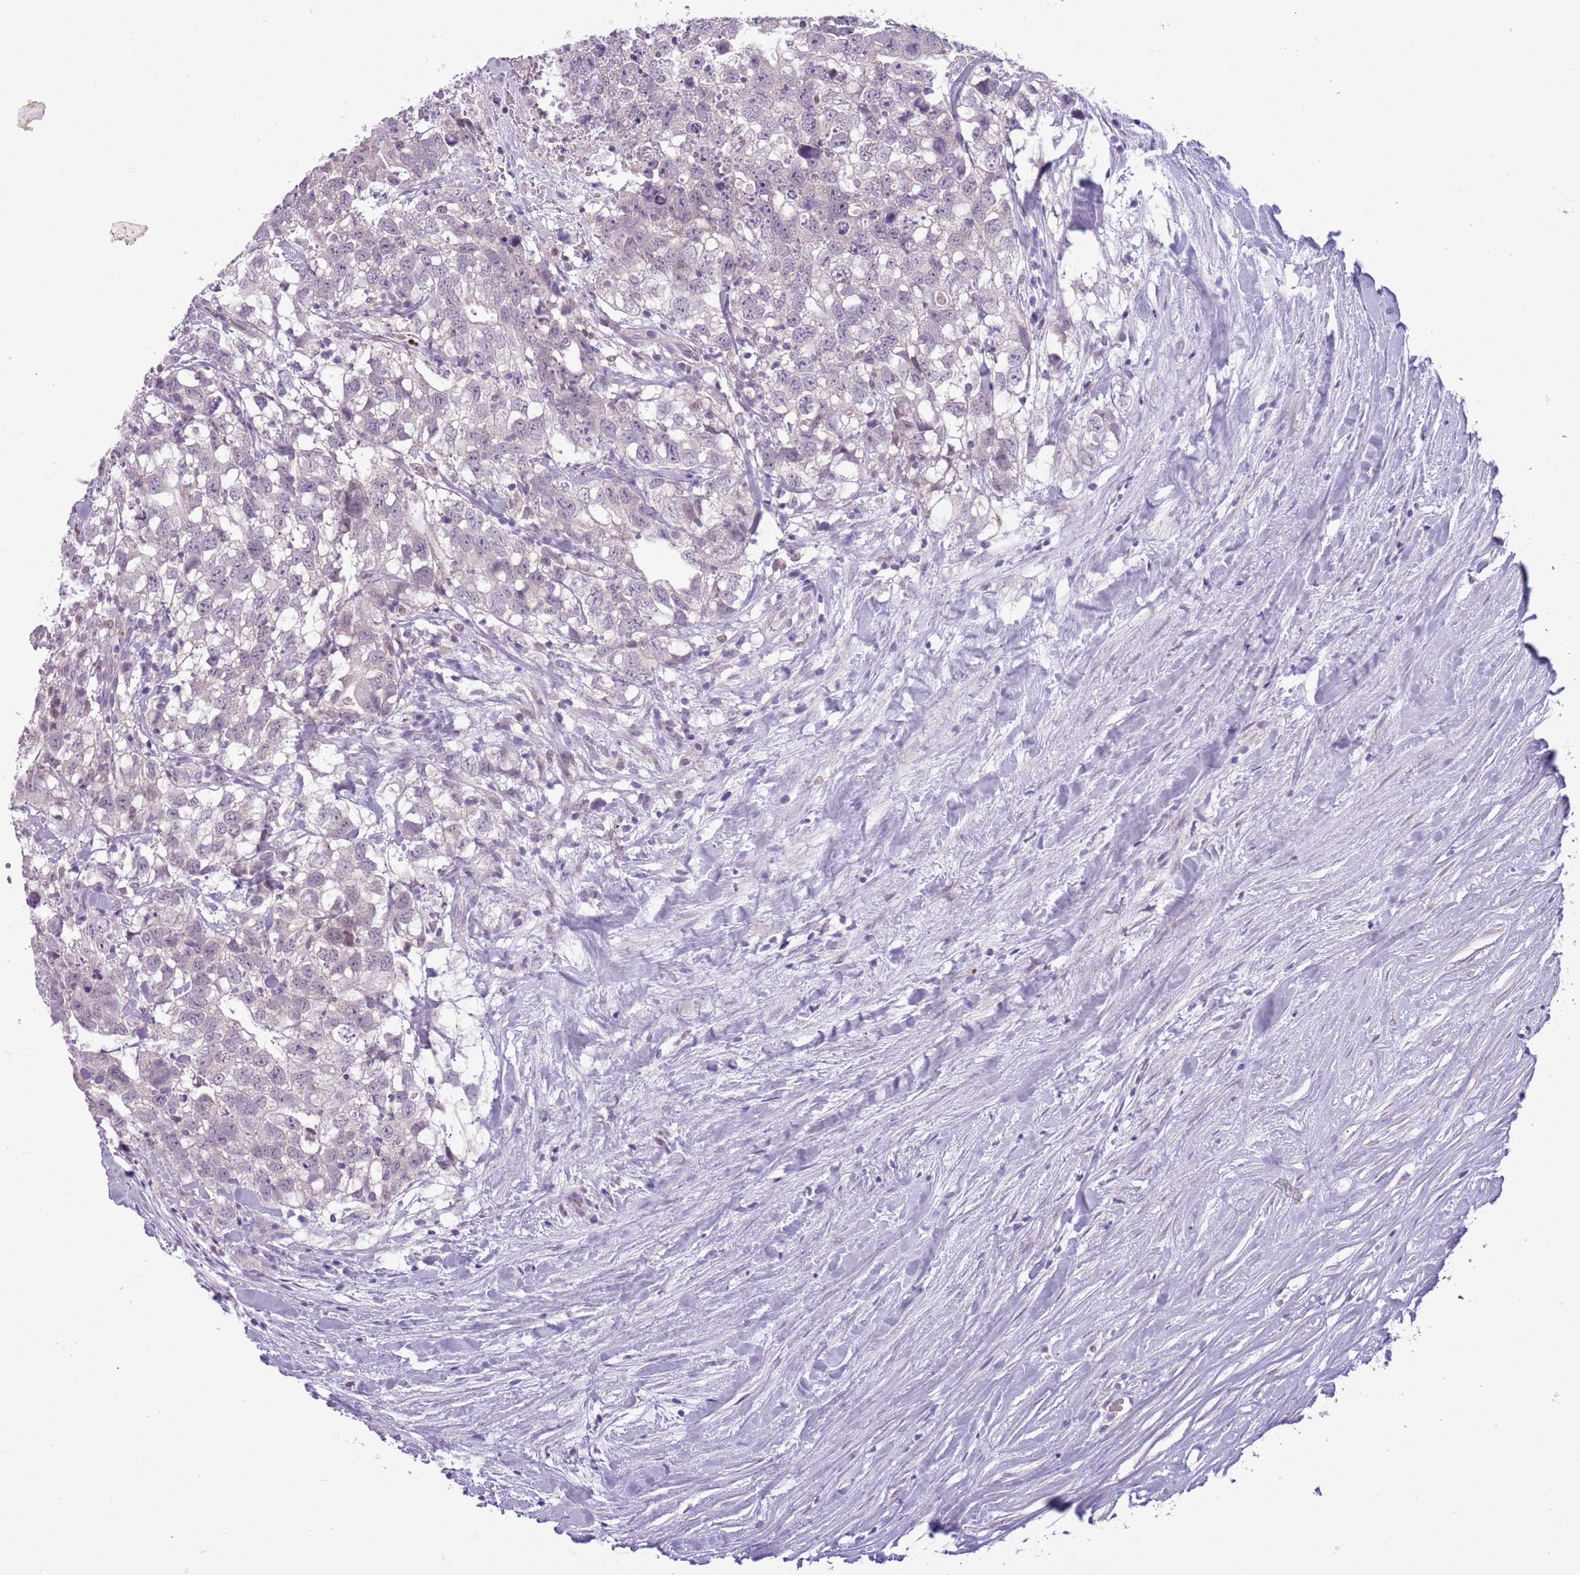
{"staining": {"intensity": "negative", "quantity": "none", "location": "none"}, "tissue": "testis cancer", "cell_type": "Tumor cells", "image_type": "cancer", "snomed": [{"axis": "morphology", "description": "Seminoma, NOS"}, {"axis": "morphology", "description": "Carcinoma, Embryonal, NOS"}, {"axis": "topography", "description": "Testis"}], "caption": "A high-resolution micrograph shows immunohistochemistry staining of testis seminoma, which displays no significant staining in tumor cells.", "gene": "ADCY7", "patient": {"sex": "male", "age": 29}}